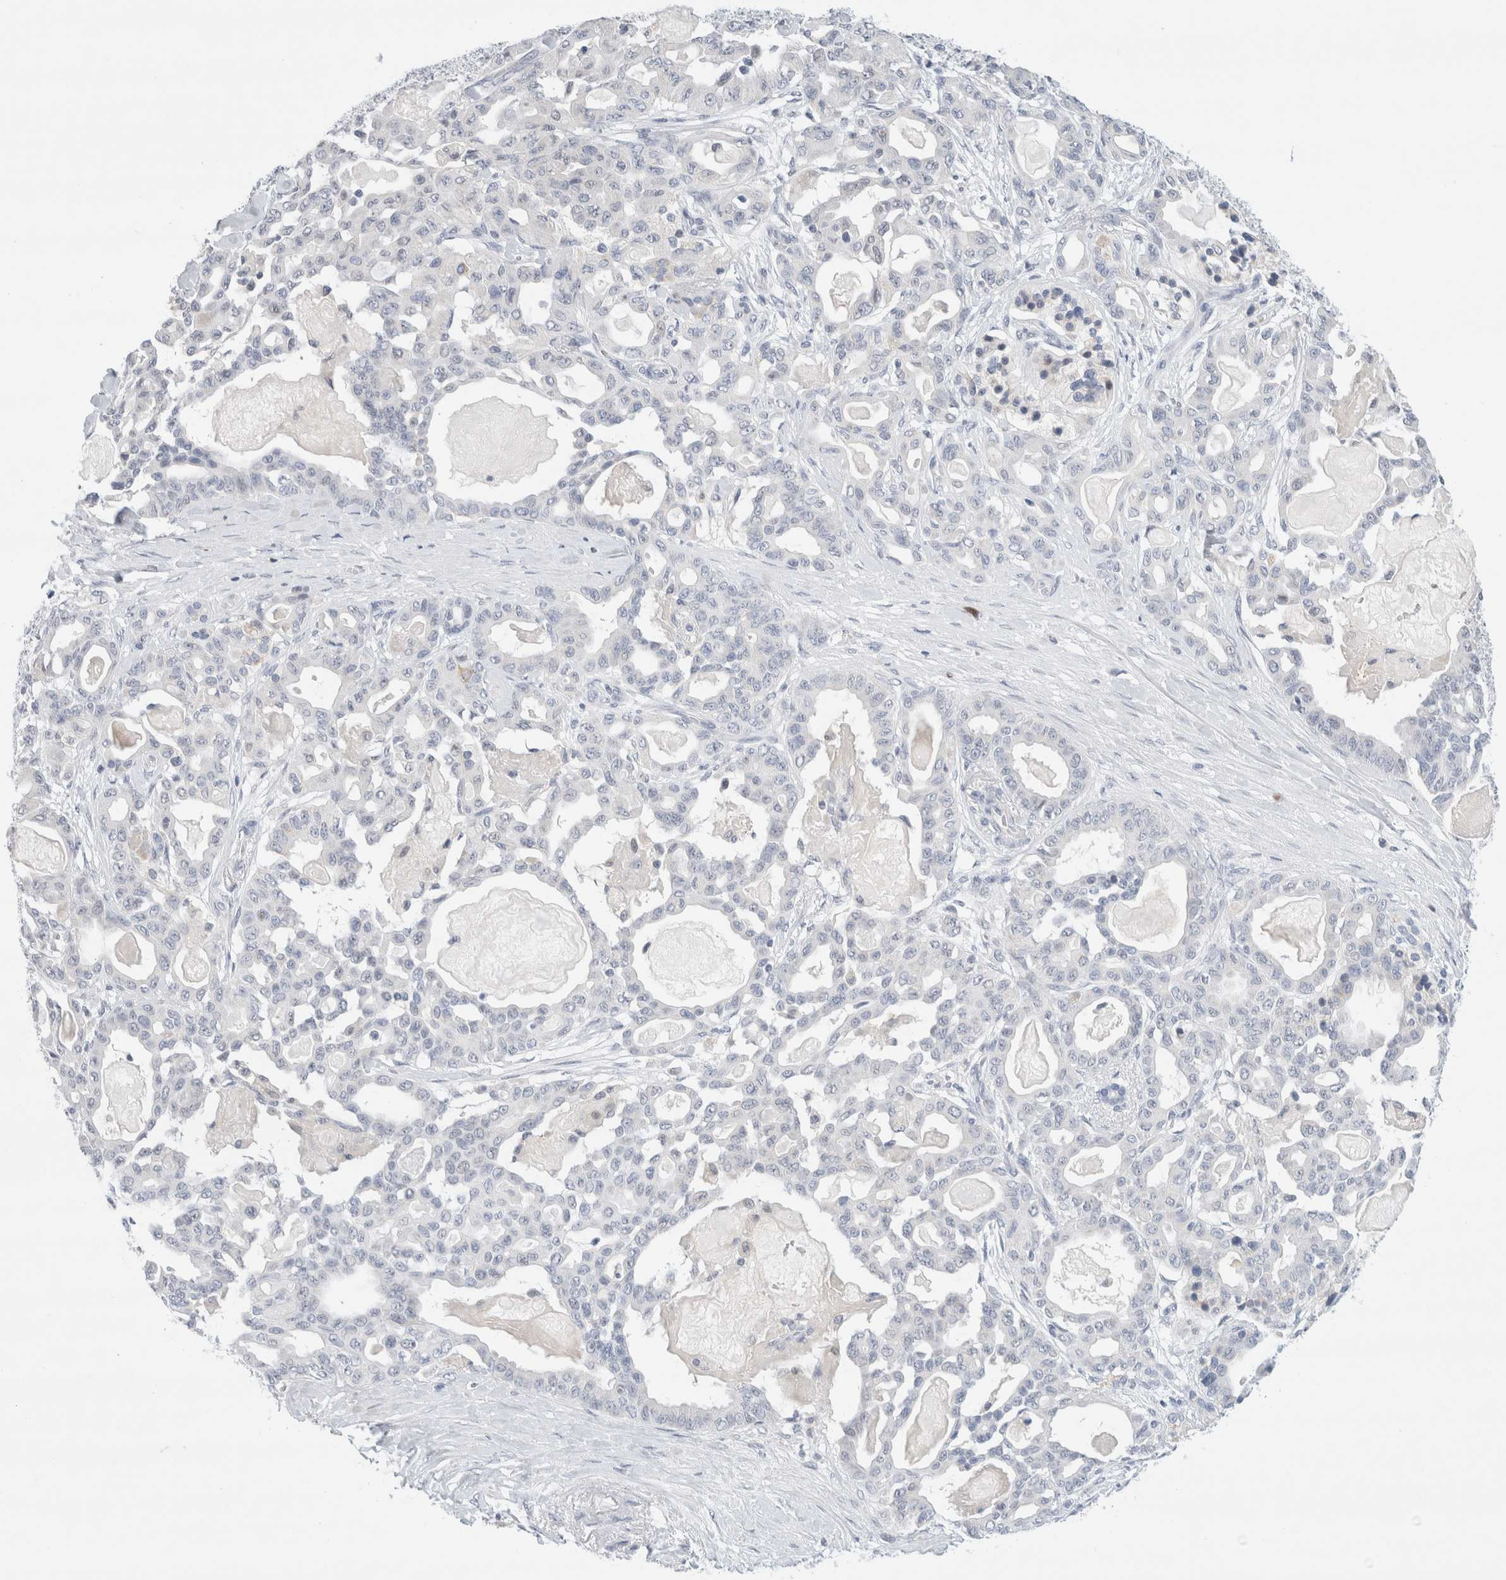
{"staining": {"intensity": "negative", "quantity": "none", "location": "none"}, "tissue": "pancreatic cancer", "cell_type": "Tumor cells", "image_type": "cancer", "snomed": [{"axis": "morphology", "description": "Adenocarcinoma, NOS"}, {"axis": "topography", "description": "Pancreas"}], "caption": "Histopathology image shows no protein expression in tumor cells of pancreatic cancer (adenocarcinoma) tissue.", "gene": "SLC22A12", "patient": {"sex": "male", "age": 63}}